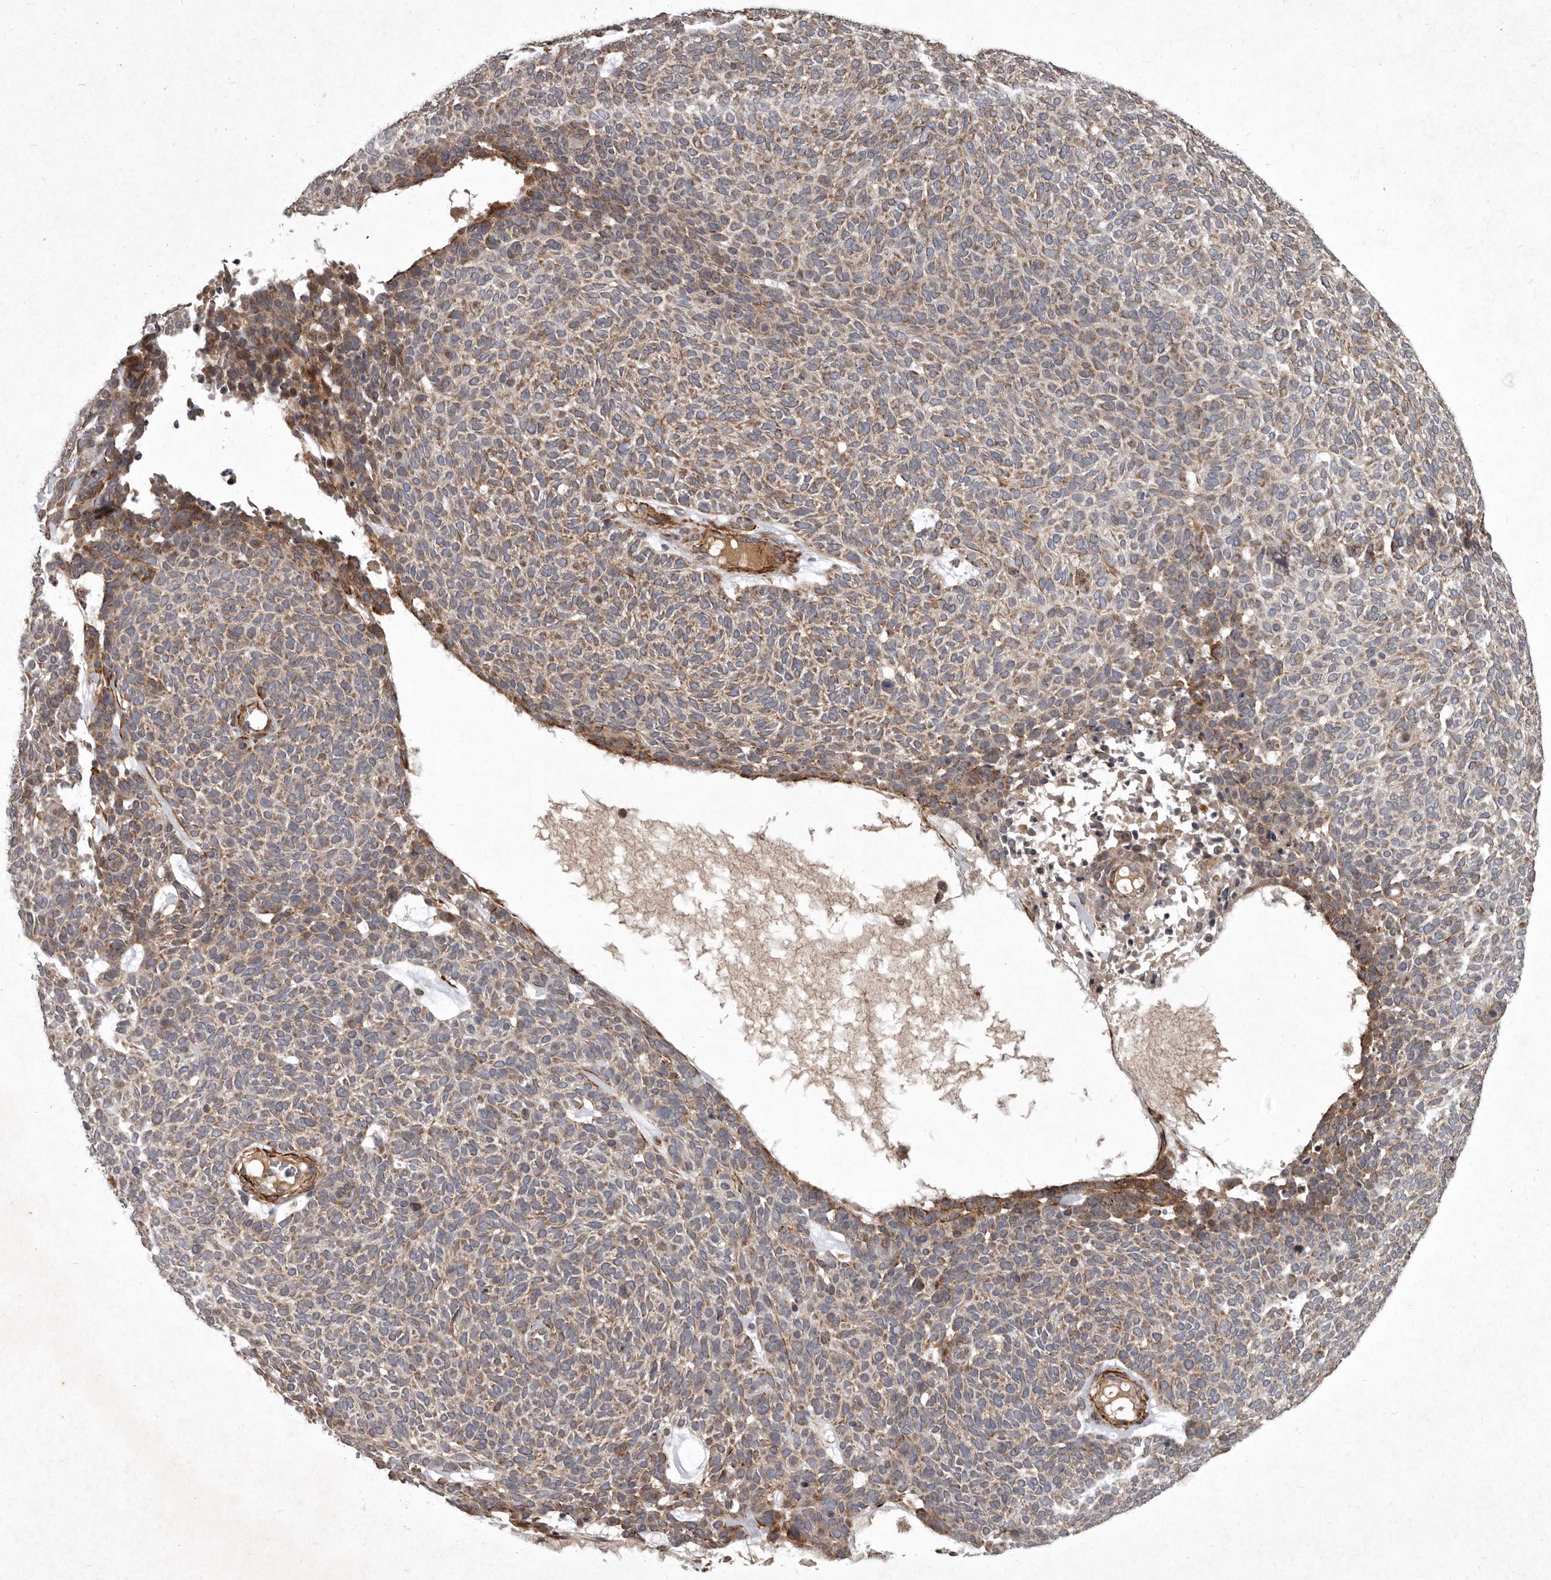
{"staining": {"intensity": "moderate", "quantity": ">75%", "location": "cytoplasmic/membranous"}, "tissue": "skin cancer", "cell_type": "Tumor cells", "image_type": "cancer", "snomed": [{"axis": "morphology", "description": "Squamous cell carcinoma, NOS"}, {"axis": "topography", "description": "Skin"}], "caption": "Protein staining shows moderate cytoplasmic/membranous positivity in approximately >75% of tumor cells in skin cancer.", "gene": "MRPS15", "patient": {"sex": "female", "age": 90}}